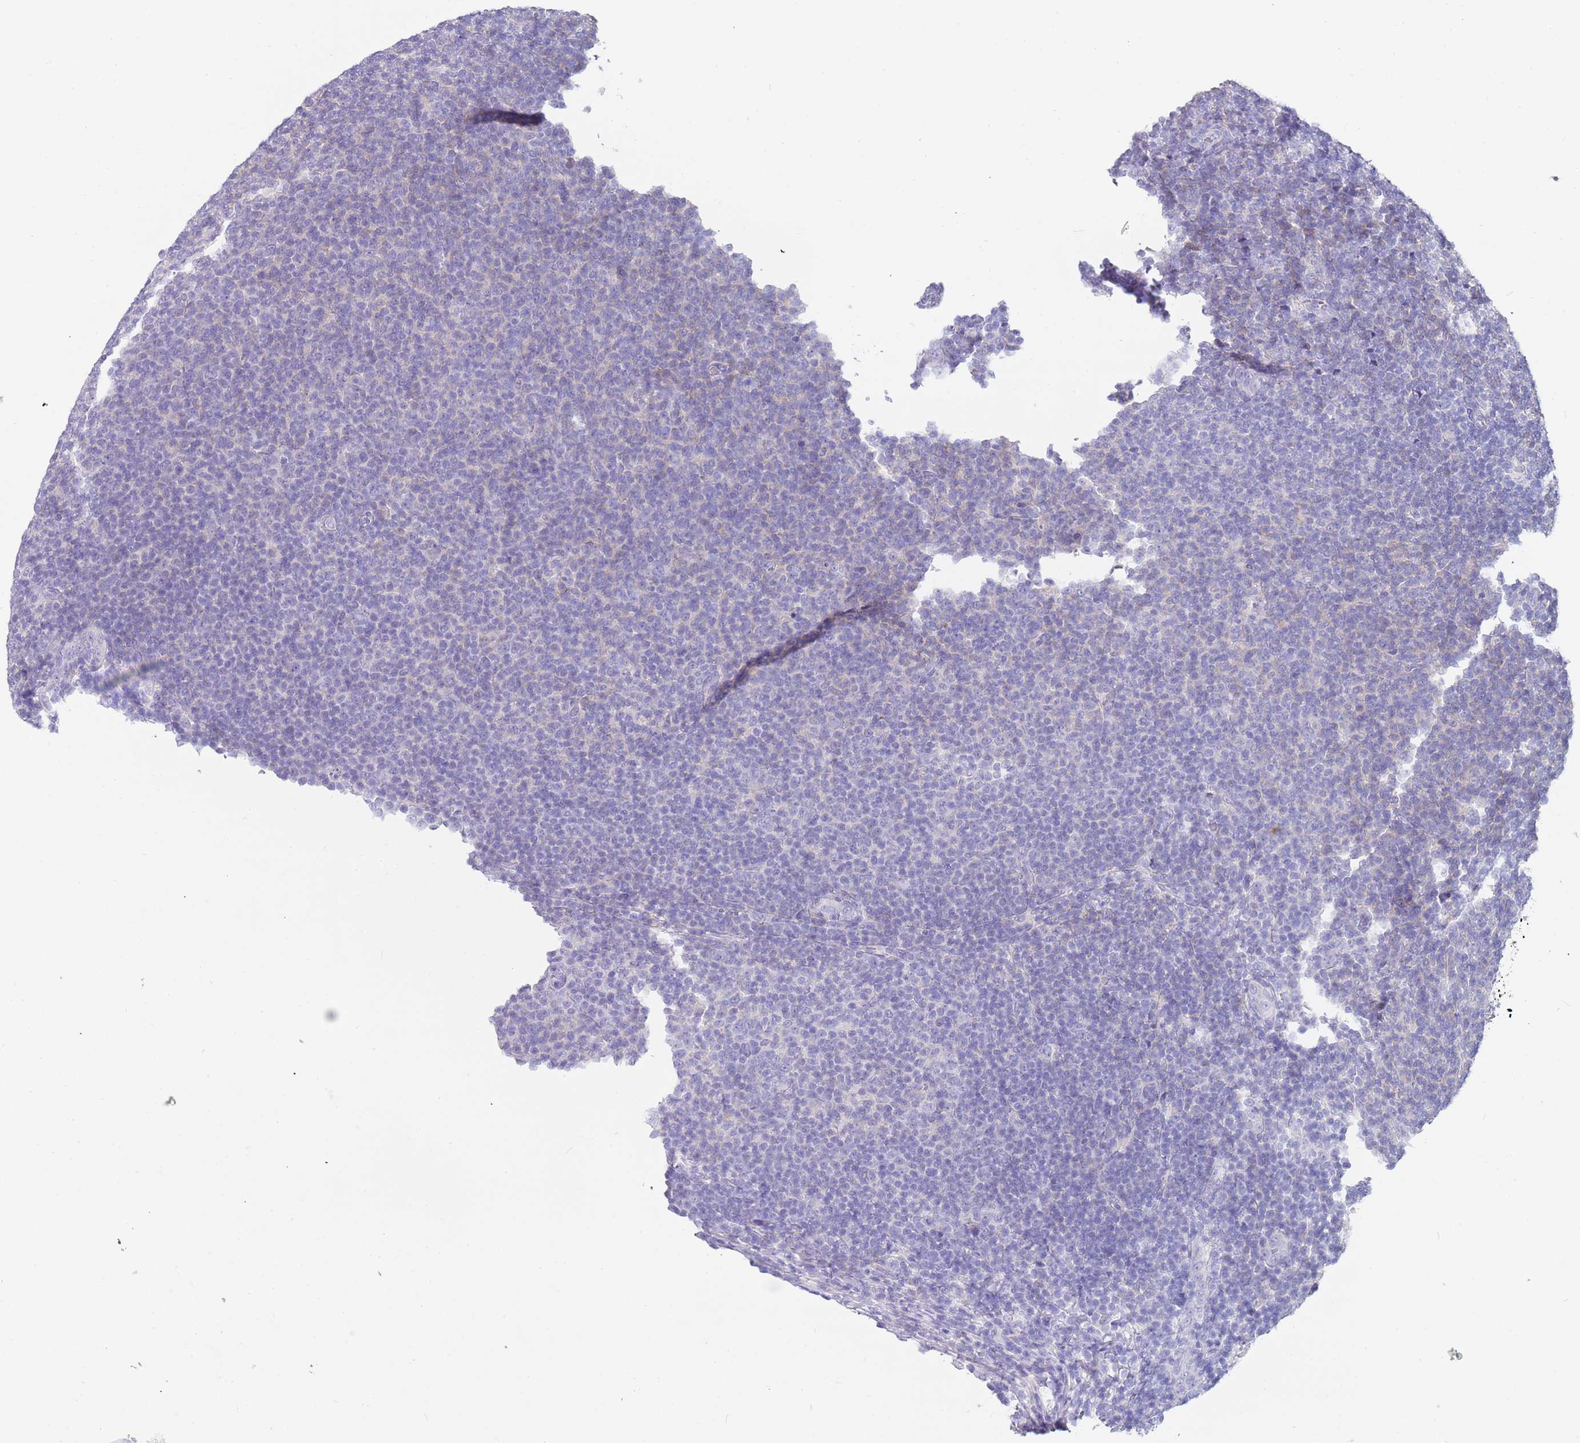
{"staining": {"intensity": "negative", "quantity": "none", "location": "none"}, "tissue": "lymphoma", "cell_type": "Tumor cells", "image_type": "cancer", "snomed": [{"axis": "morphology", "description": "Malignant lymphoma, non-Hodgkin's type, Low grade"}, {"axis": "topography", "description": "Lymph node"}], "caption": "High magnification brightfield microscopy of low-grade malignant lymphoma, non-Hodgkin's type stained with DAB (brown) and counterstained with hematoxylin (blue): tumor cells show no significant positivity.", "gene": "TYW1", "patient": {"sex": "male", "age": 66}}